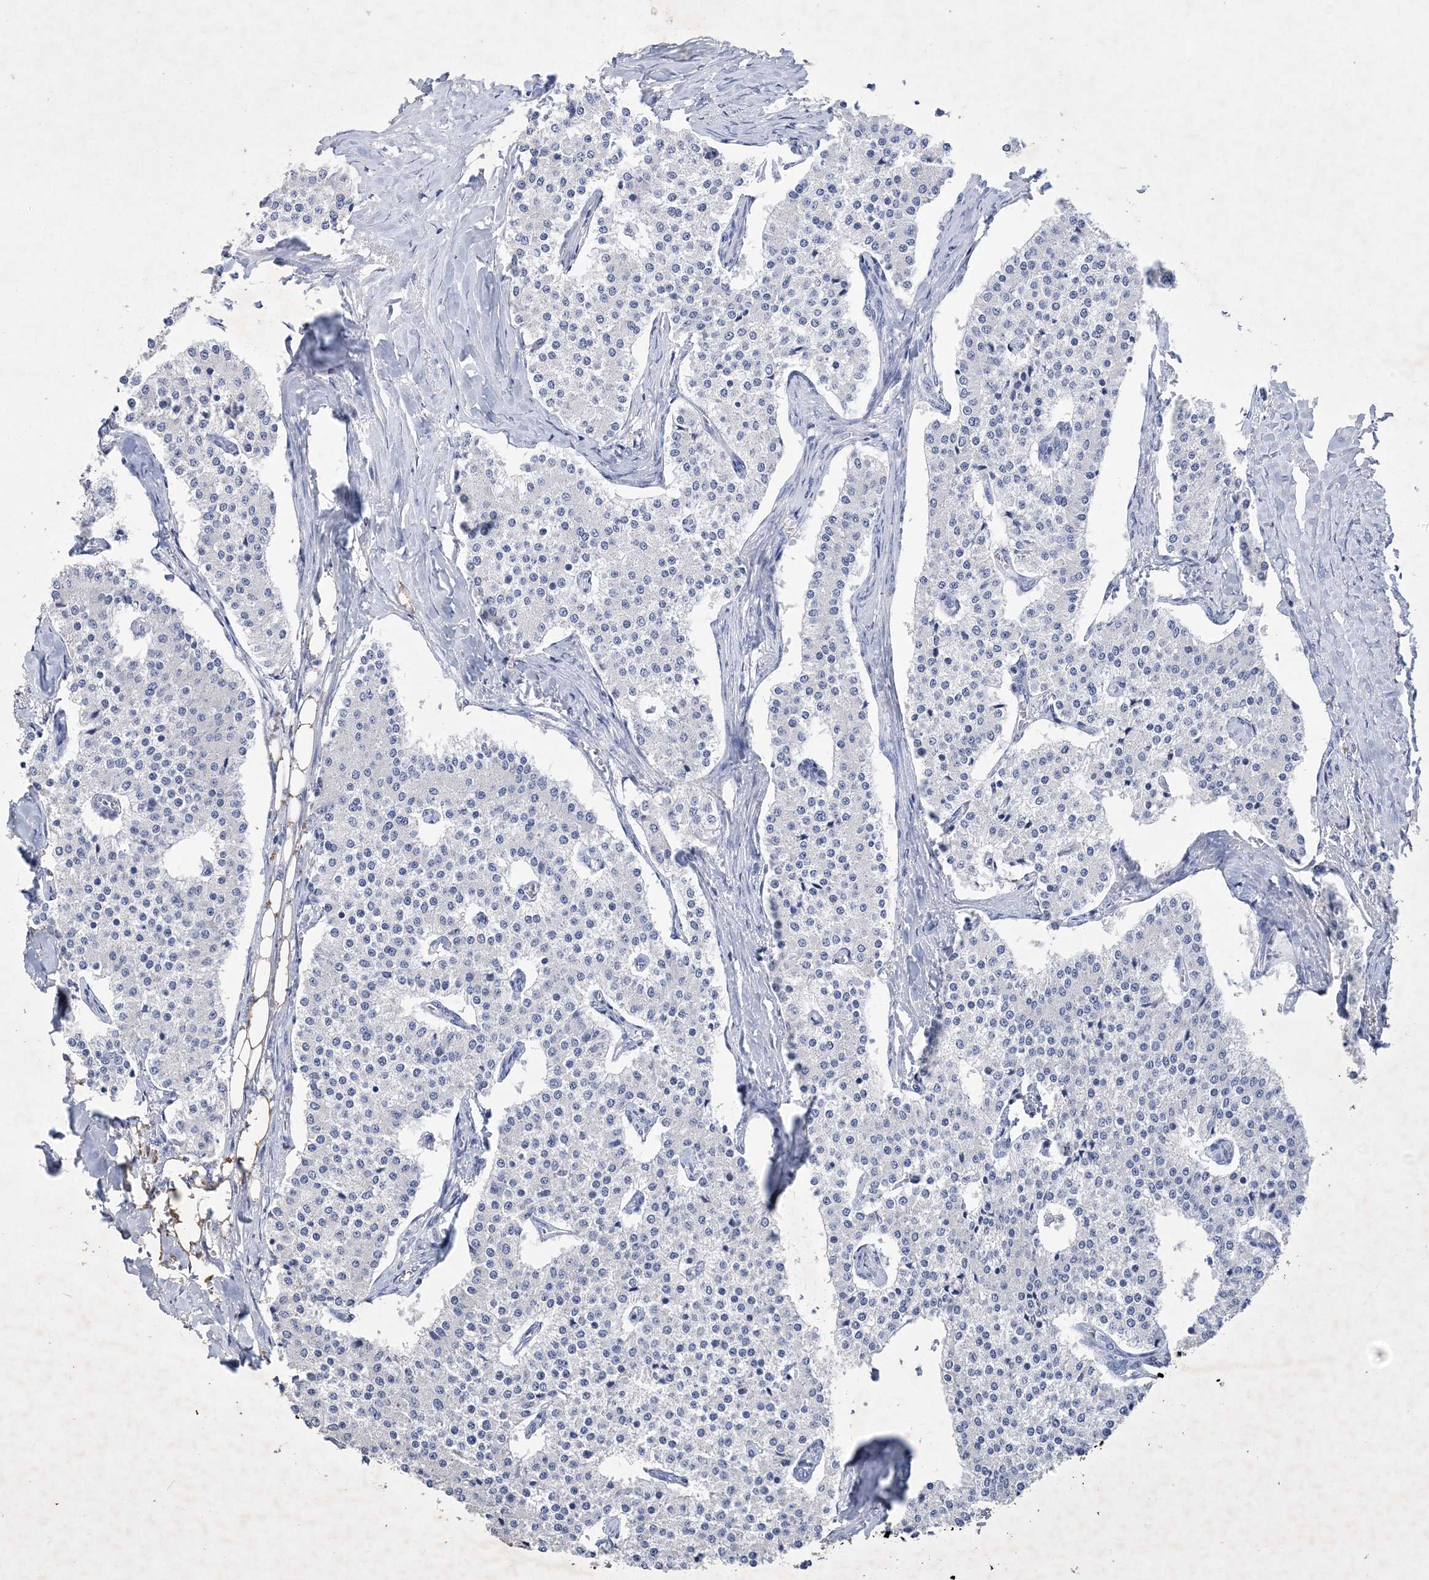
{"staining": {"intensity": "negative", "quantity": "none", "location": "none"}, "tissue": "carcinoid", "cell_type": "Tumor cells", "image_type": "cancer", "snomed": [{"axis": "morphology", "description": "Carcinoid, malignant, NOS"}, {"axis": "topography", "description": "Colon"}], "caption": "Immunohistochemistry micrograph of malignant carcinoid stained for a protein (brown), which shows no expression in tumor cells.", "gene": "COPS8", "patient": {"sex": "female", "age": 52}}